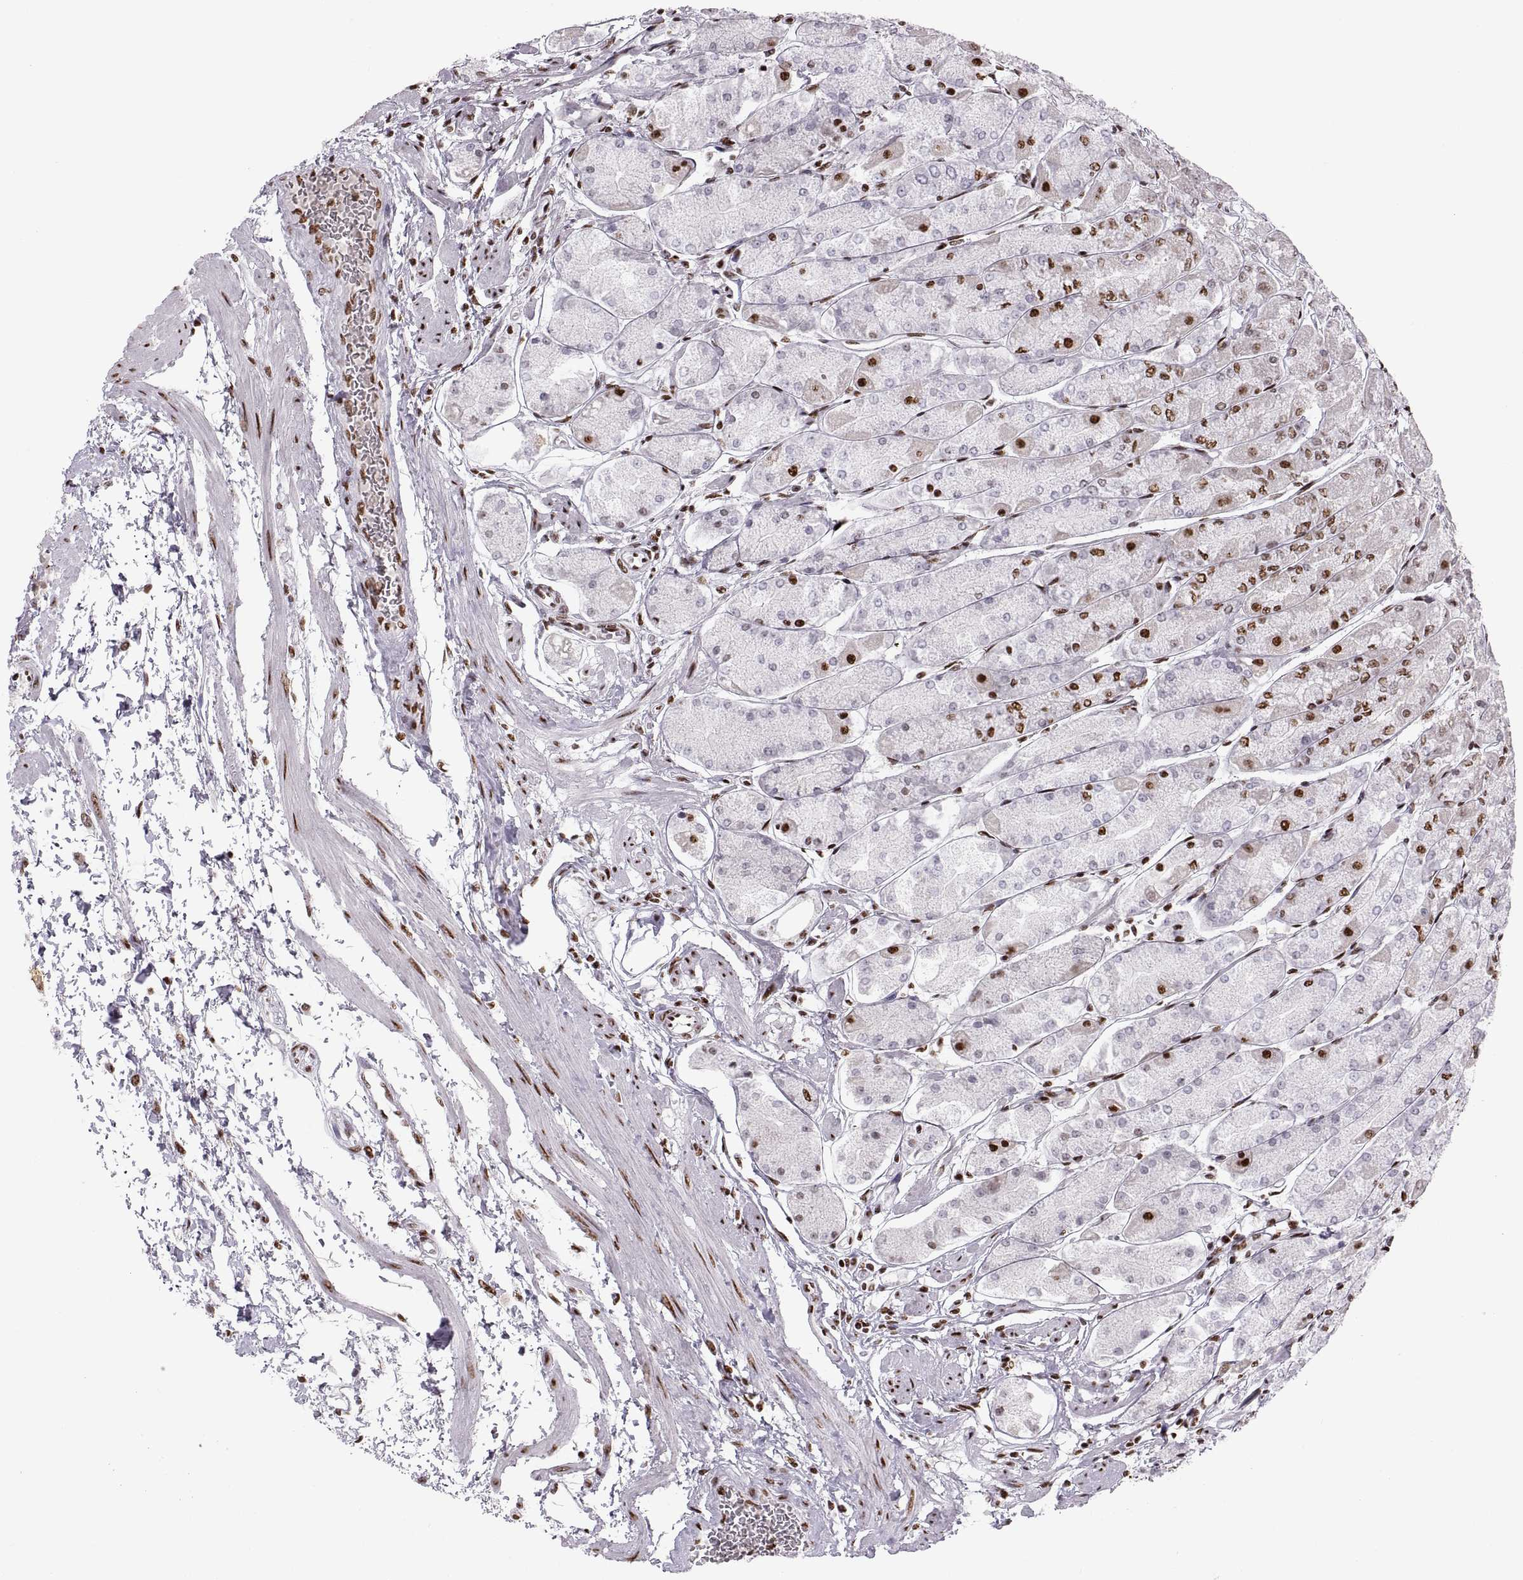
{"staining": {"intensity": "strong", "quantity": ">75%", "location": "nuclear"}, "tissue": "stomach", "cell_type": "Glandular cells", "image_type": "normal", "snomed": [{"axis": "morphology", "description": "Normal tissue, NOS"}, {"axis": "topography", "description": "Stomach, upper"}], "caption": "Normal stomach was stained to show a protein in brown. There is high levels of strong nuclear staining in approximately >75% of glandular cells. Nuclei are stained in blue.", "gene": "SNAI1", "patient": {"sex": "male", "age": 60}}